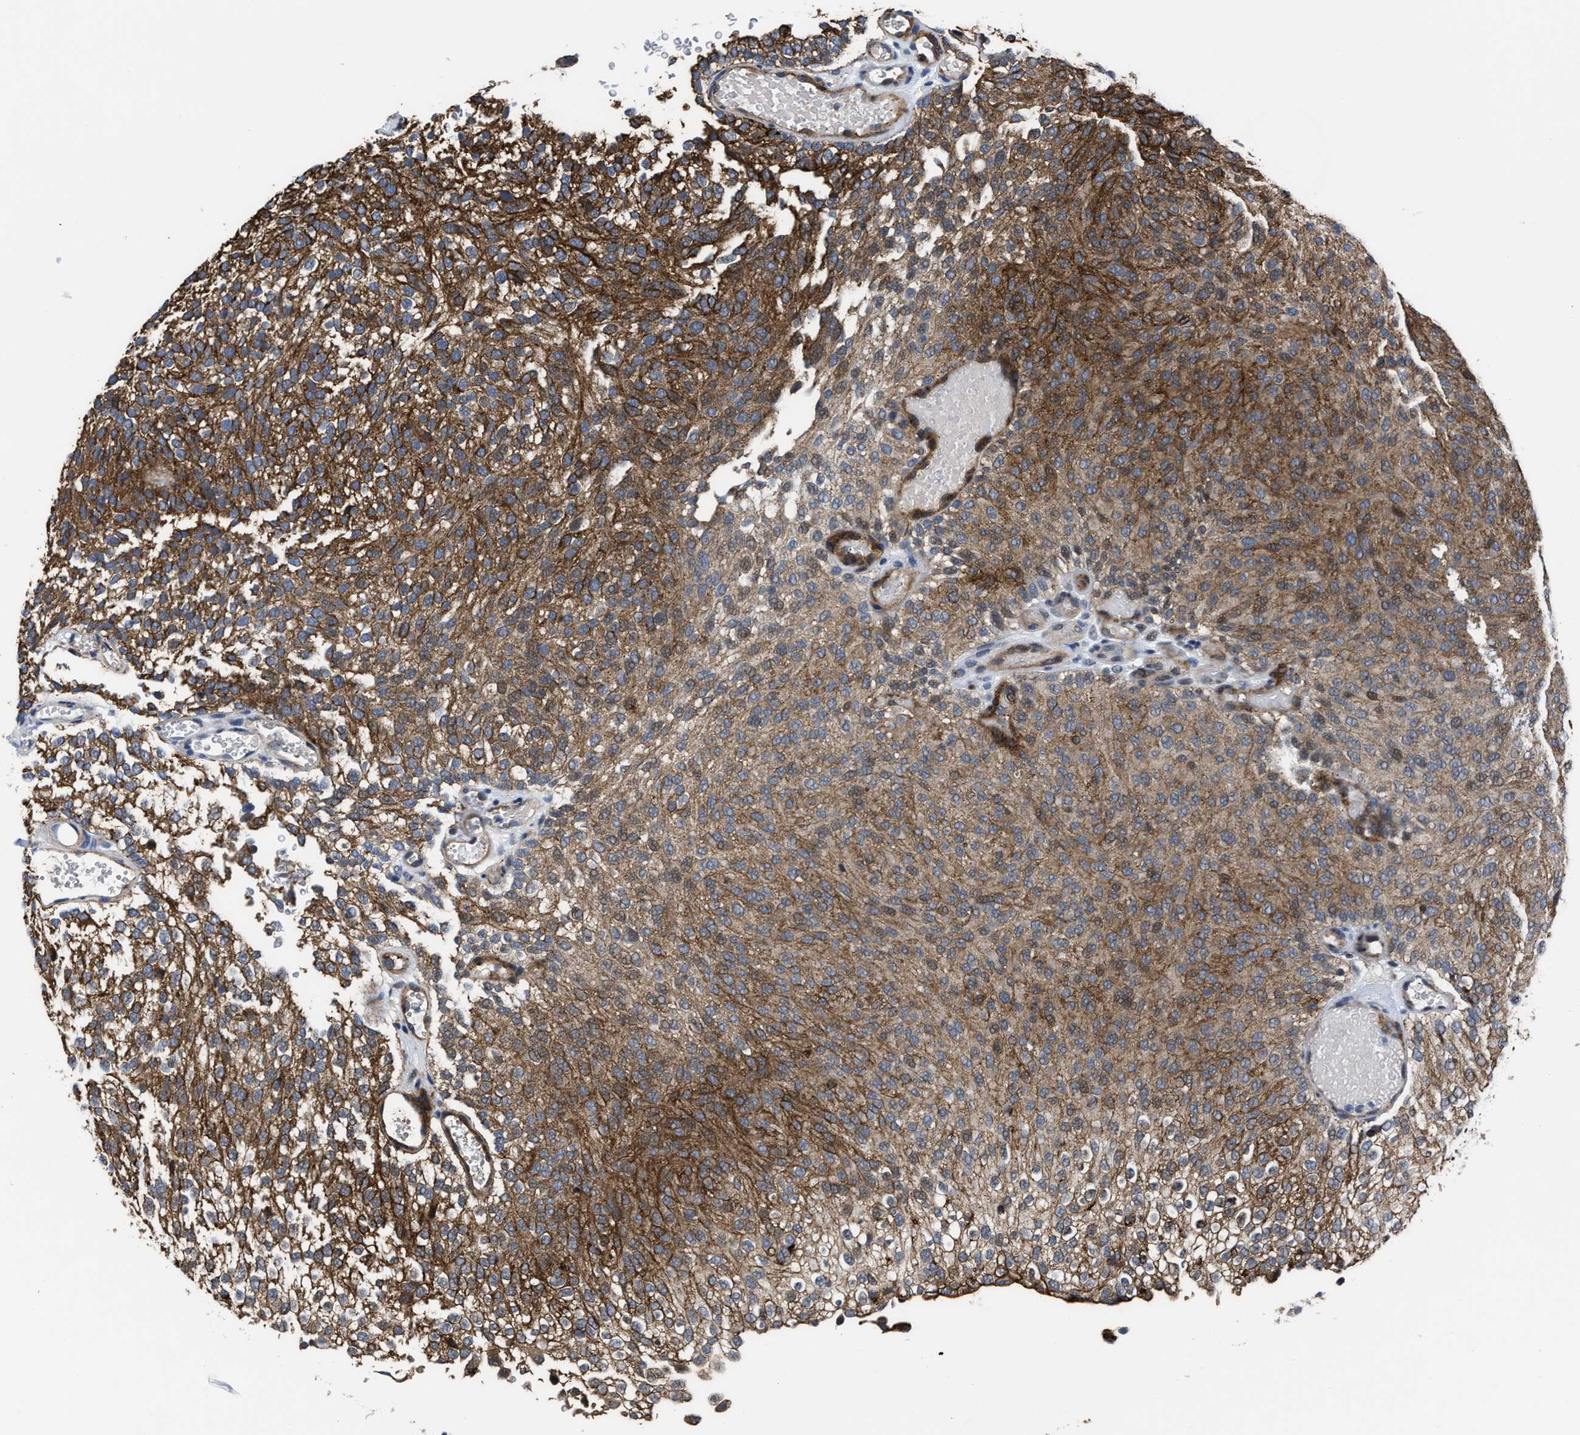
{"staining": {"intensity": "moderate", "quantity": ">75%", "location": "cytoplasmic/membranous"}, "tissue": "urothelial cancer", "cell_type": "Tumor cells", "image_type": "cancer", "snomed": [{"axis": "morphology", "description": "Urothelial carcinoma, Low grade"}, {"axis": "topography", "description": "Urinary bladder"}], "caption": "There is medium levels of moderate cytoplasmic/membranous expression in tumor cells of urothelial carcinoma (low-grade), as demonstrated by immunohistochemical staining (brown color).", "gene": "MARCKSL1", "patient": {"sex": "male", "age": 78}}